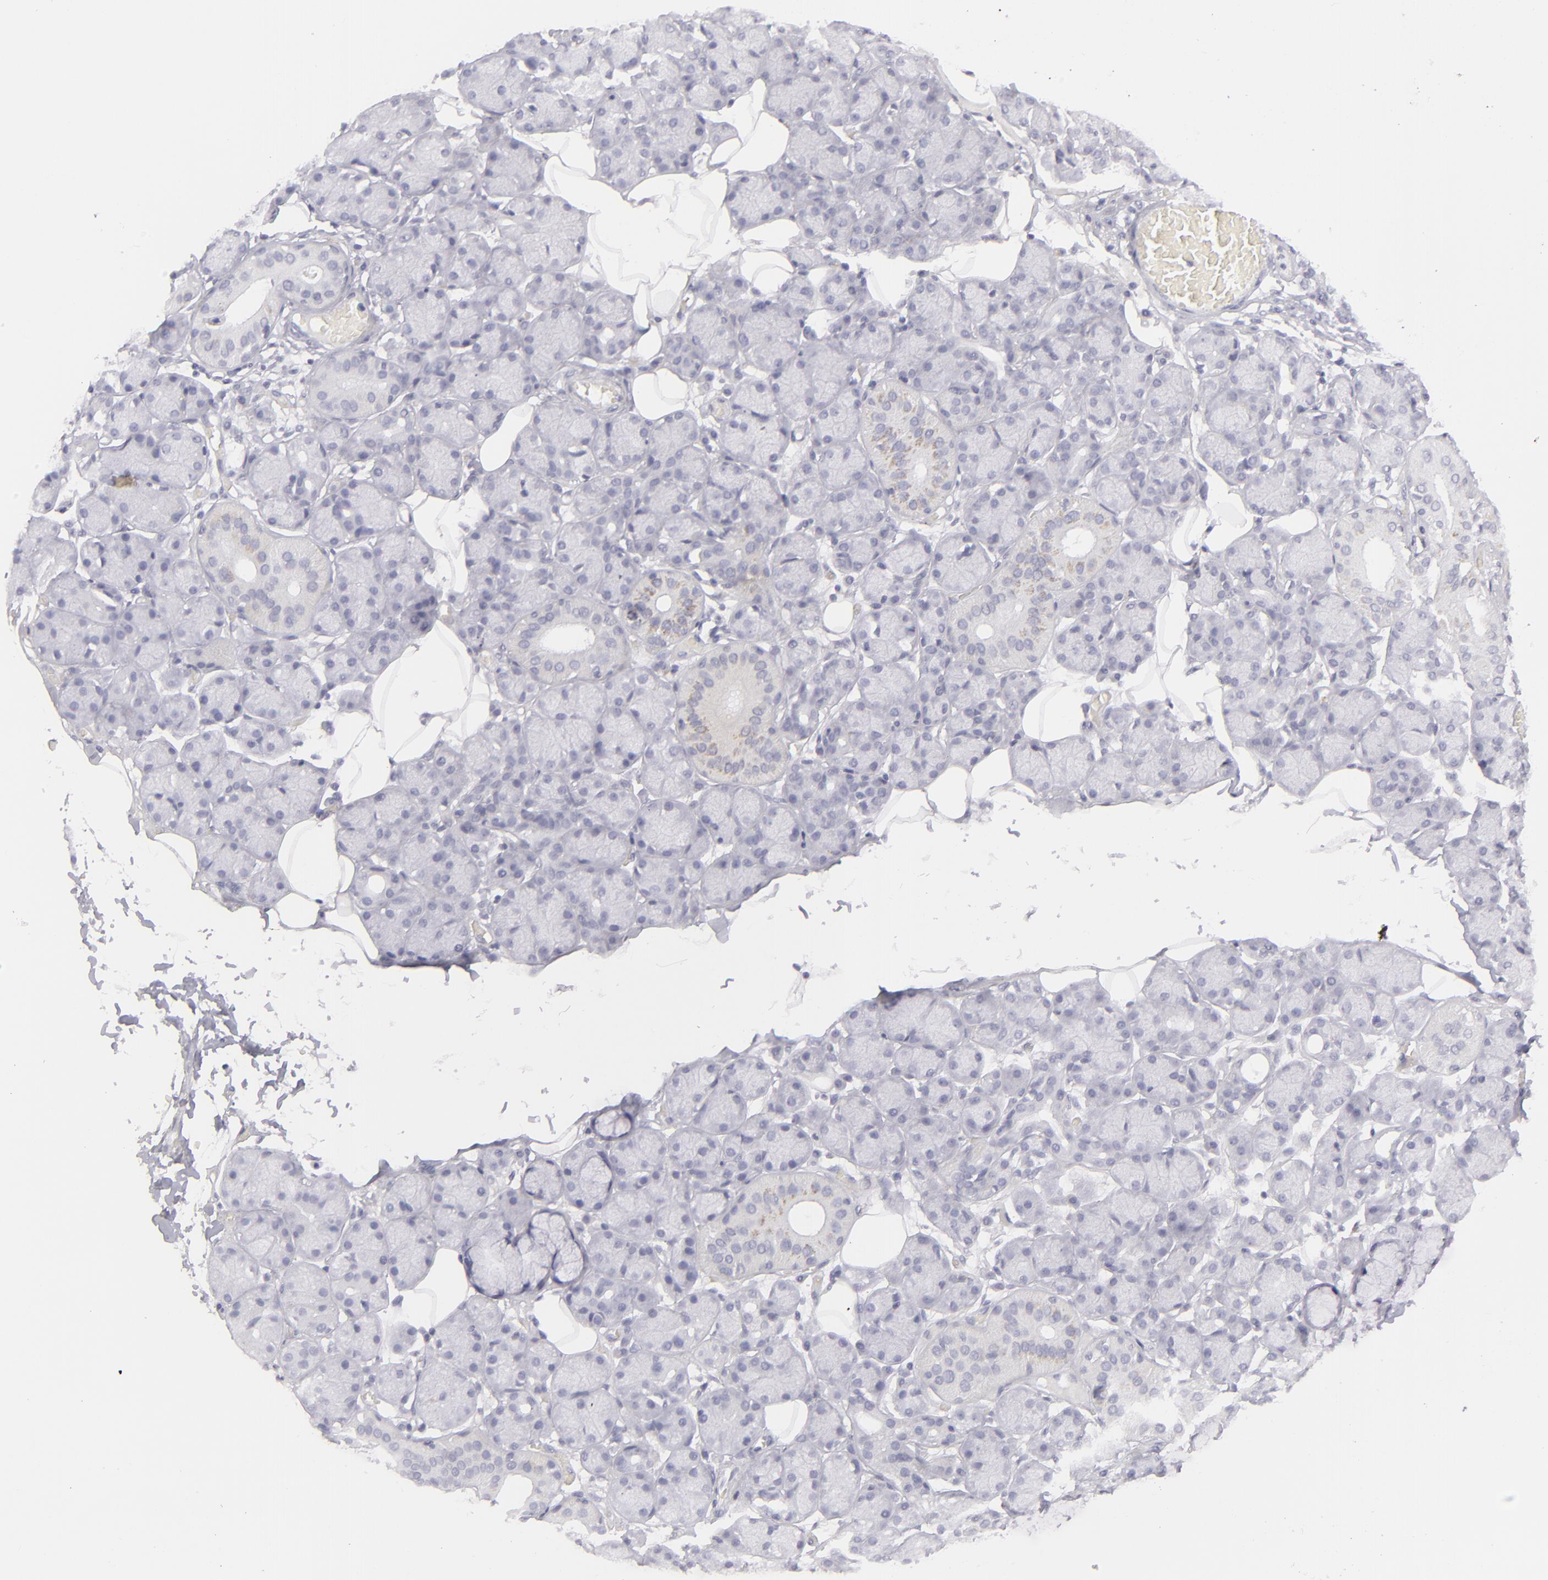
{"staining": {"intensity": "weak", "quantity": "<25%", "location": "cytoplasmic/membranous"}, "tissue": "salivary gland", "cell_type": "Glandular cells", "image_type": "normal", "snomed": [{"axis": "morphology", "description": "Normal tissue, NOS"}, {"axis": "topography", "description": "Salivary gland"}], "caption": "DAB immunohistochemical staining of unremarkable human salivary gland displays no significant expression in glandular cells. (Stains: DAB (3,3'-diaminobenzidine) IHC with hematoxylin counter stain, Microscopy: brightfield microscopy at high magnification).", "gene": "FLG", "patient": {"sex": "male", "age": 54}}